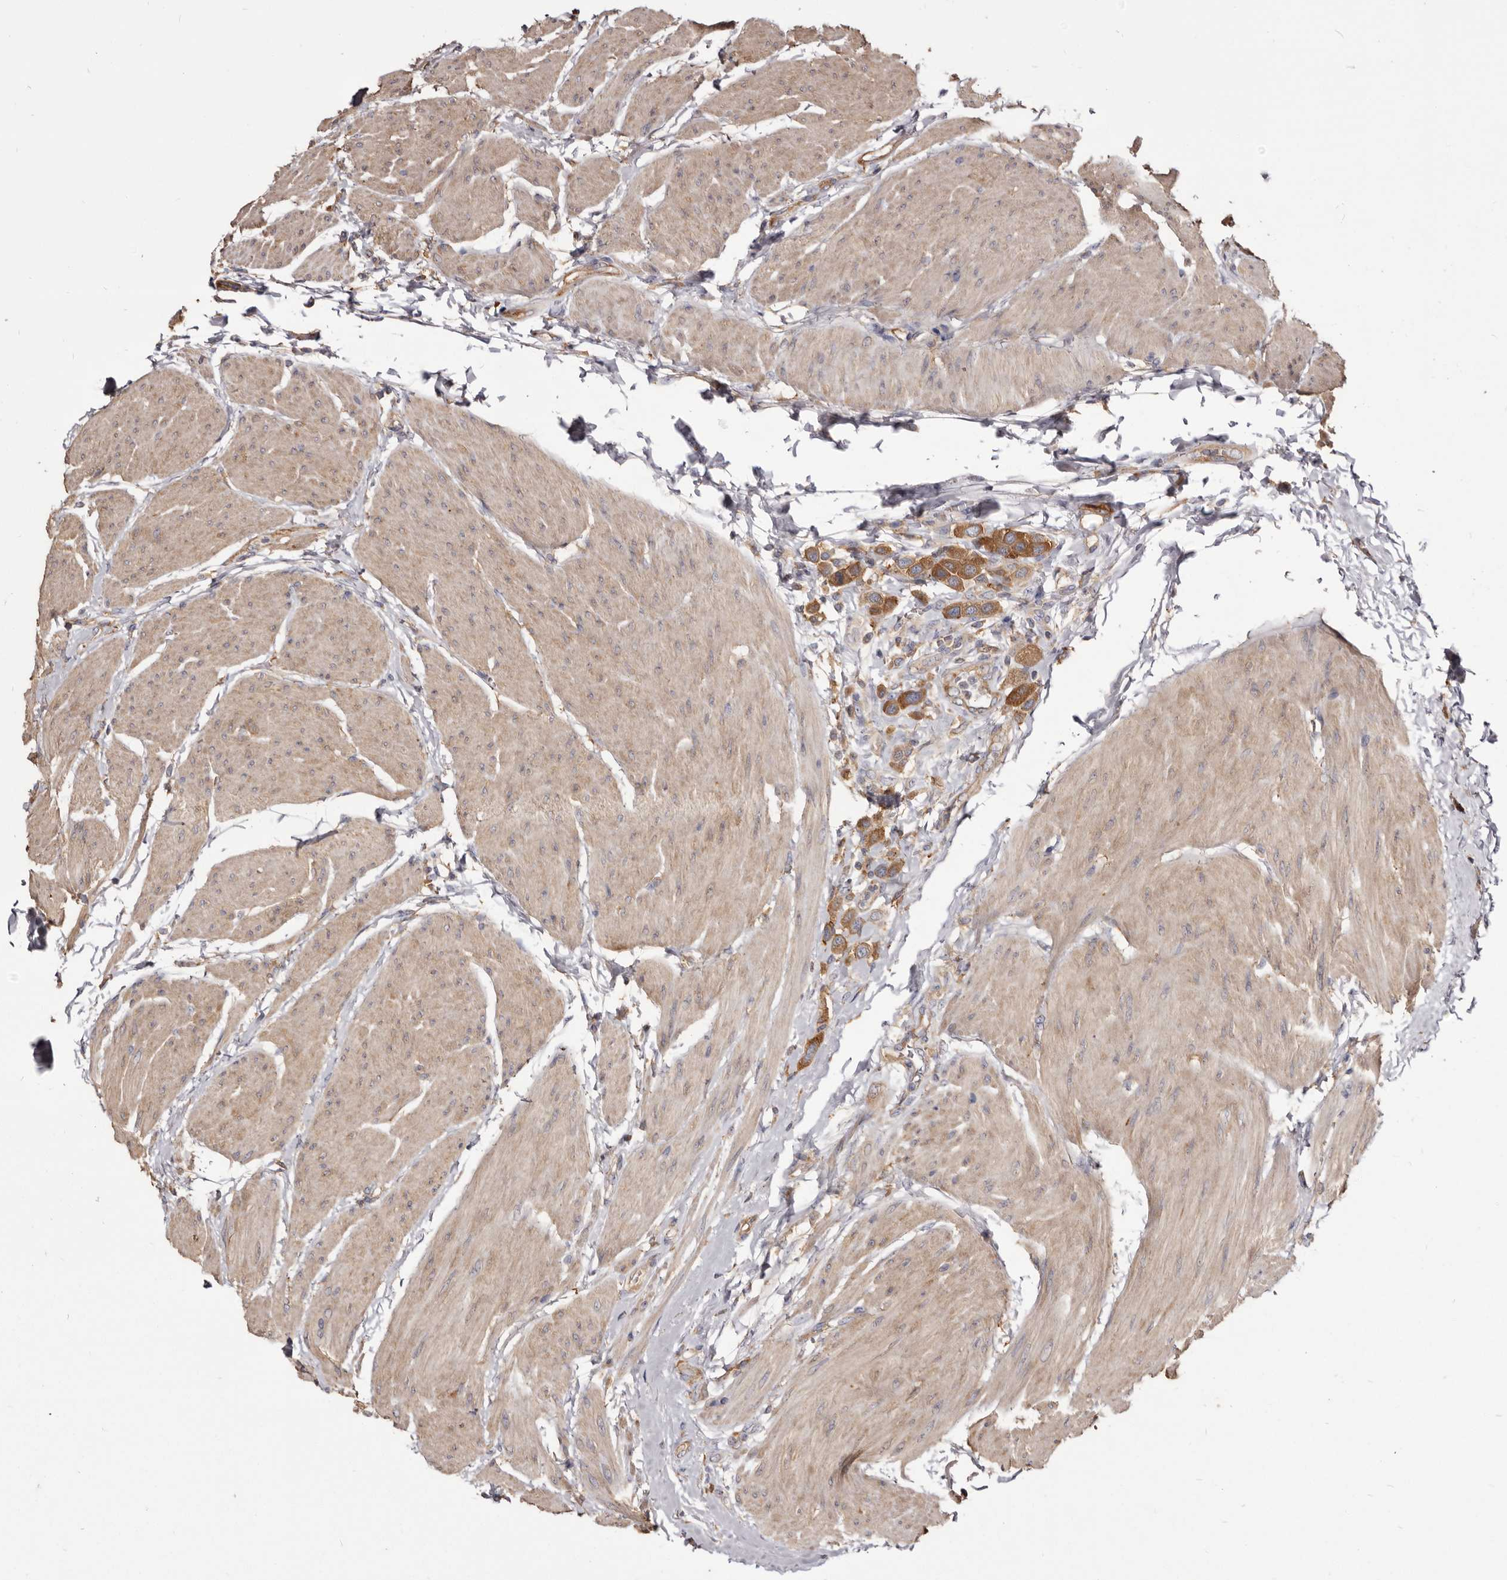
{"staining": {"intensity": "moderate", "quantity": ">75%", "location": "cytoplasmic/membranous"}, "tissue": "urothelial cancer", "cell_type": "Tumor cells", "image_type": "cancer", "snomed": [{"axis": "morphology", "description": "Urothelial carcinoma, High grade"}, {"axis": "topography", "description": "Urinary bladder"}], "caption": "Immunohistochemistry (IHC) histopathology image of neoplastic tissue: urothelial carcinoma (high-grade) stained using IHC reveals medium levels of moderate protein expression localized specifically in the cytoplasmic/membranous of tumor cells, appearing as a cytoplasmic/membranous brown color.", "gene": "TPD52", "patient": {"sex": "male", "age": 50}}